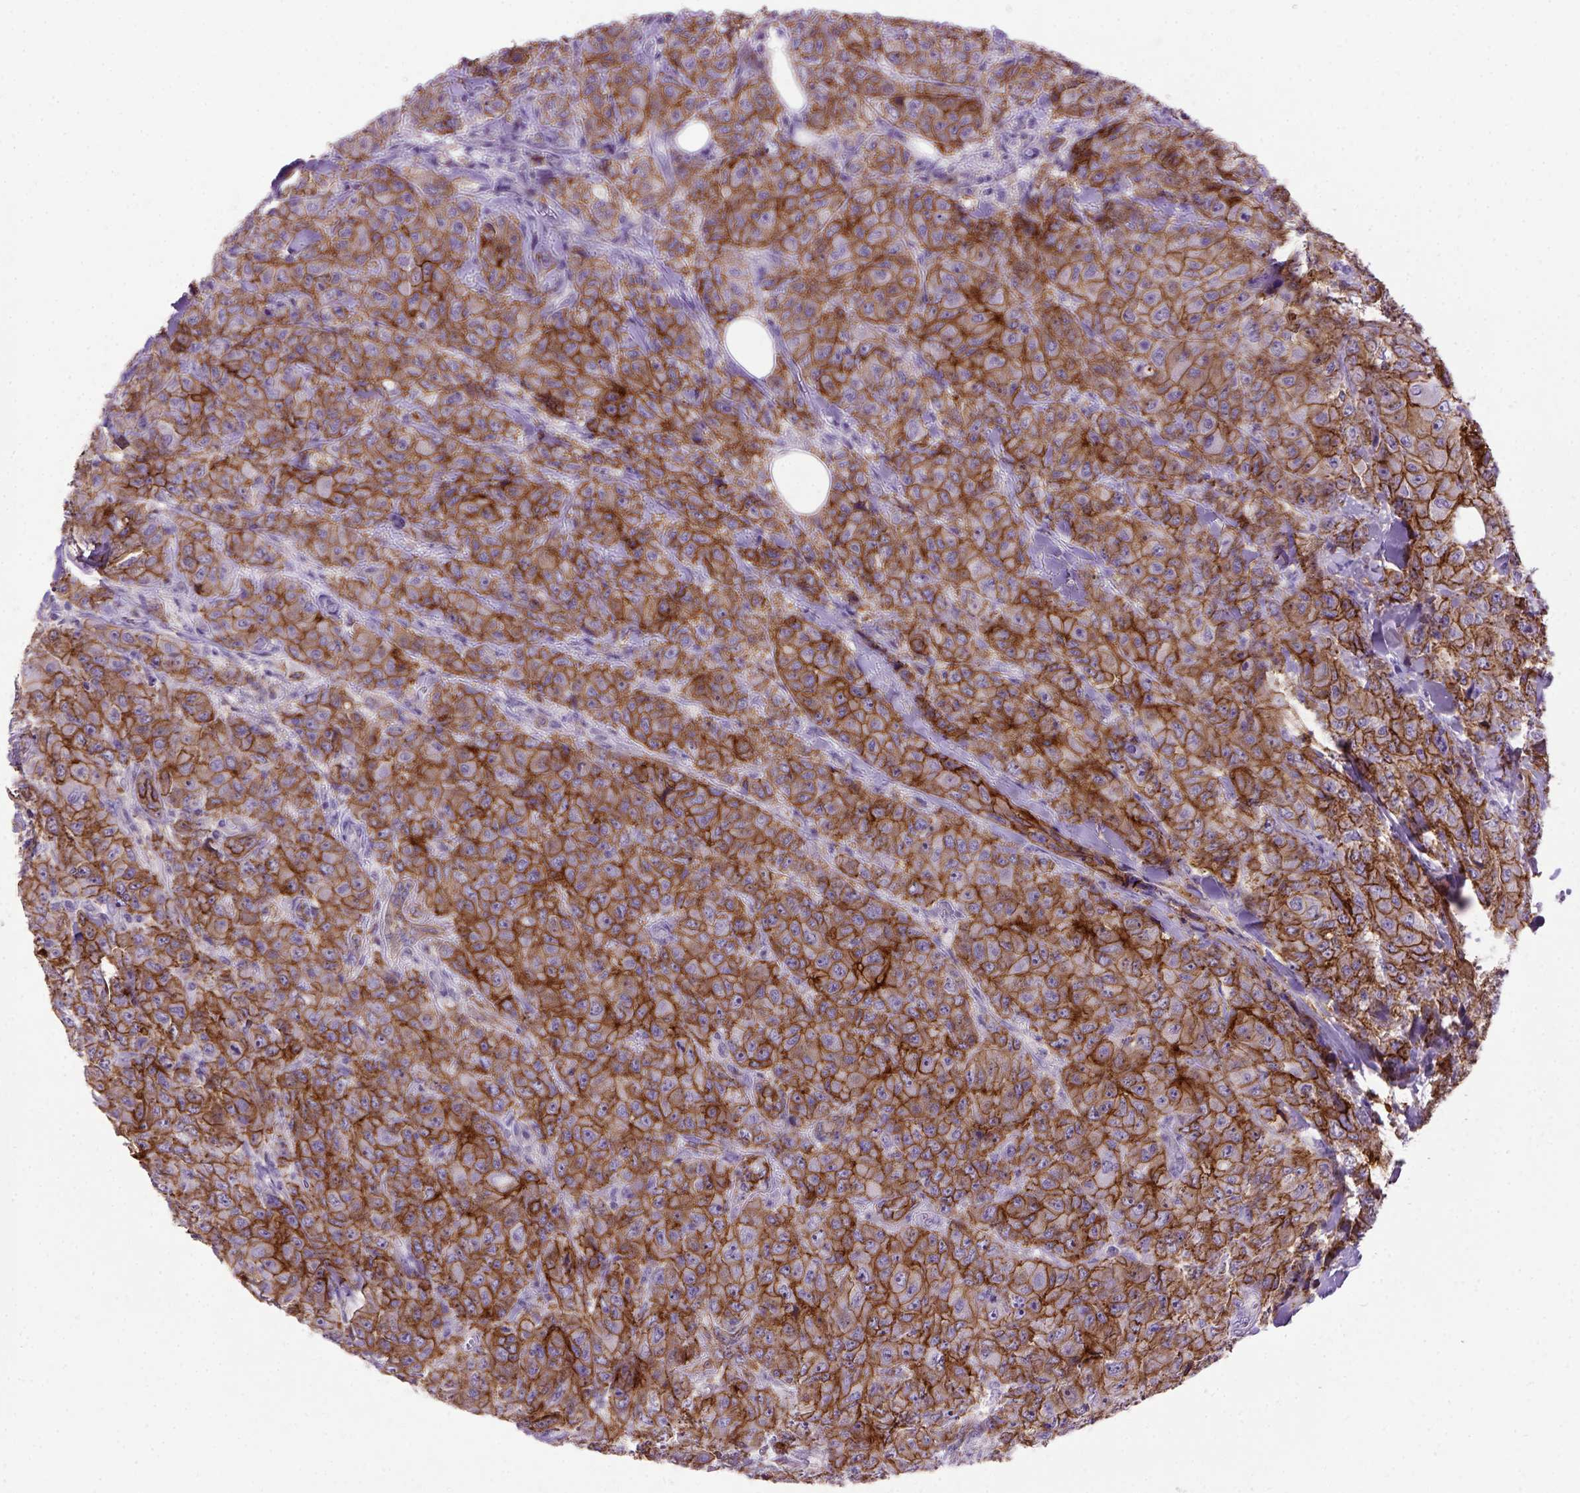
{"staining": {"intensity": "strong", "quantity": ">75%", "location": "cytoplasmic/membranous"}, "tissue": "breast cancer", "cell_type": "Tumor cells", "image_type": "cancer", "snomed": [{"axis": "morphology", "description": "Duct carcinoma"}, {"axis": "topography", "description": "Breast"}], "caption": "Immunohistochemistry (IHC) micrograph of neoplastic tissue: invasive ductal carcinoma (breast) stained using IHC reveals high levels of strong protein expression localized specifically in the cytoplasmic/membranous of tumor cells, appearing as a cytoplasmic/membranous brown color.", "gene": "CDH1", "patient": {"sex": "female", "age": 43}}